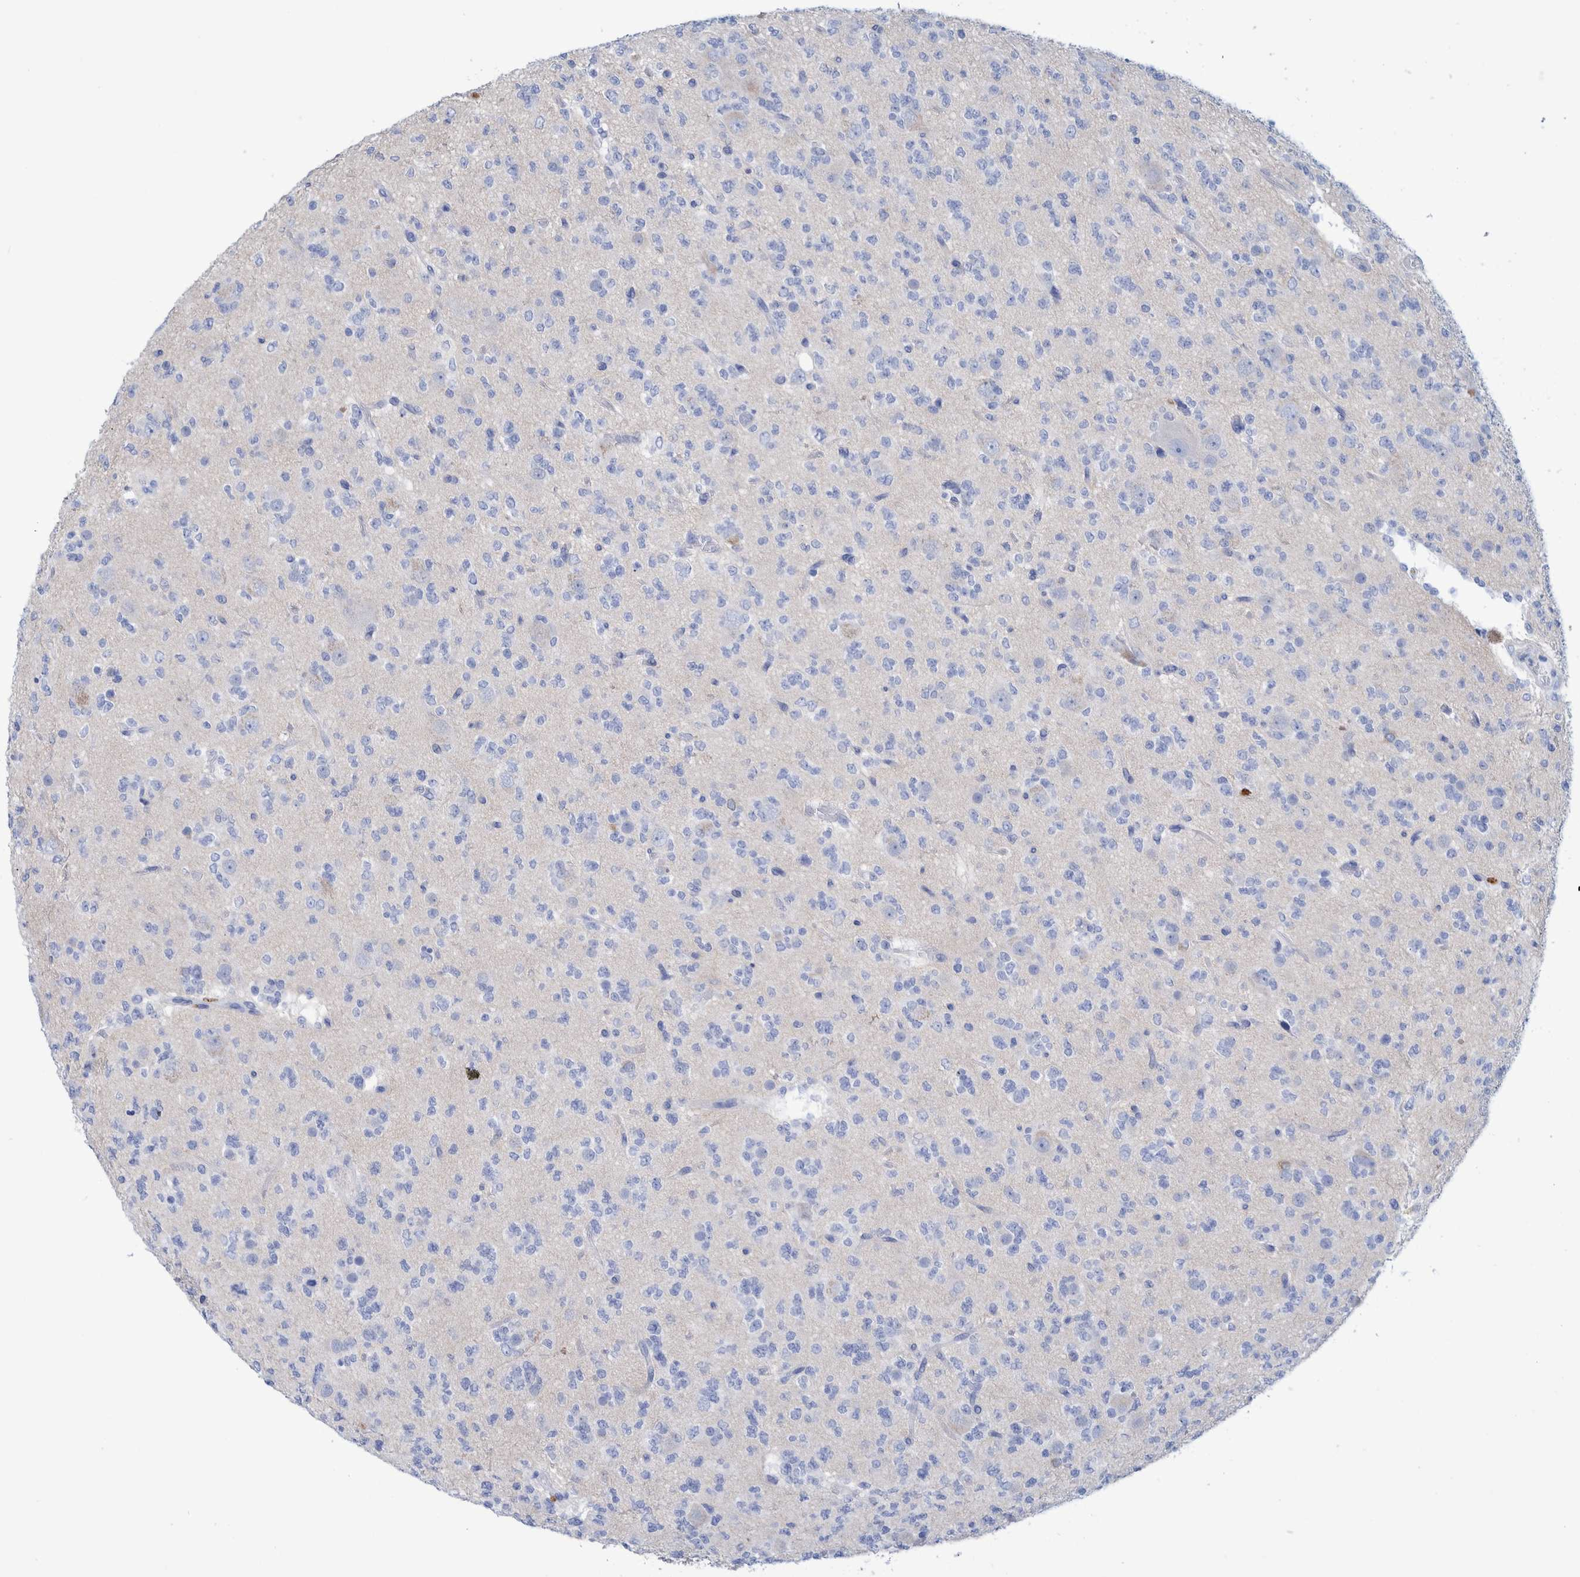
{"staining": {"intensity": "negative", "quantity": "none", "location": "none"}, "tissue": "glioma", "cell_type": "Tumor cells", "image_type": "cancer", "snomed": [{"axis": "morphology", "description": "Glioma, malignant, Low grade"}, {"axis": "topography", "description": "Brain"}], "caption": "An immunohistochemistry micrograph of malignant glioma (low-grade) is shown. There is no staining in tumor cells of malignant glioma (low-grade).", "gene": "PERP", "patient": {"sex": "male", "age": 38}}